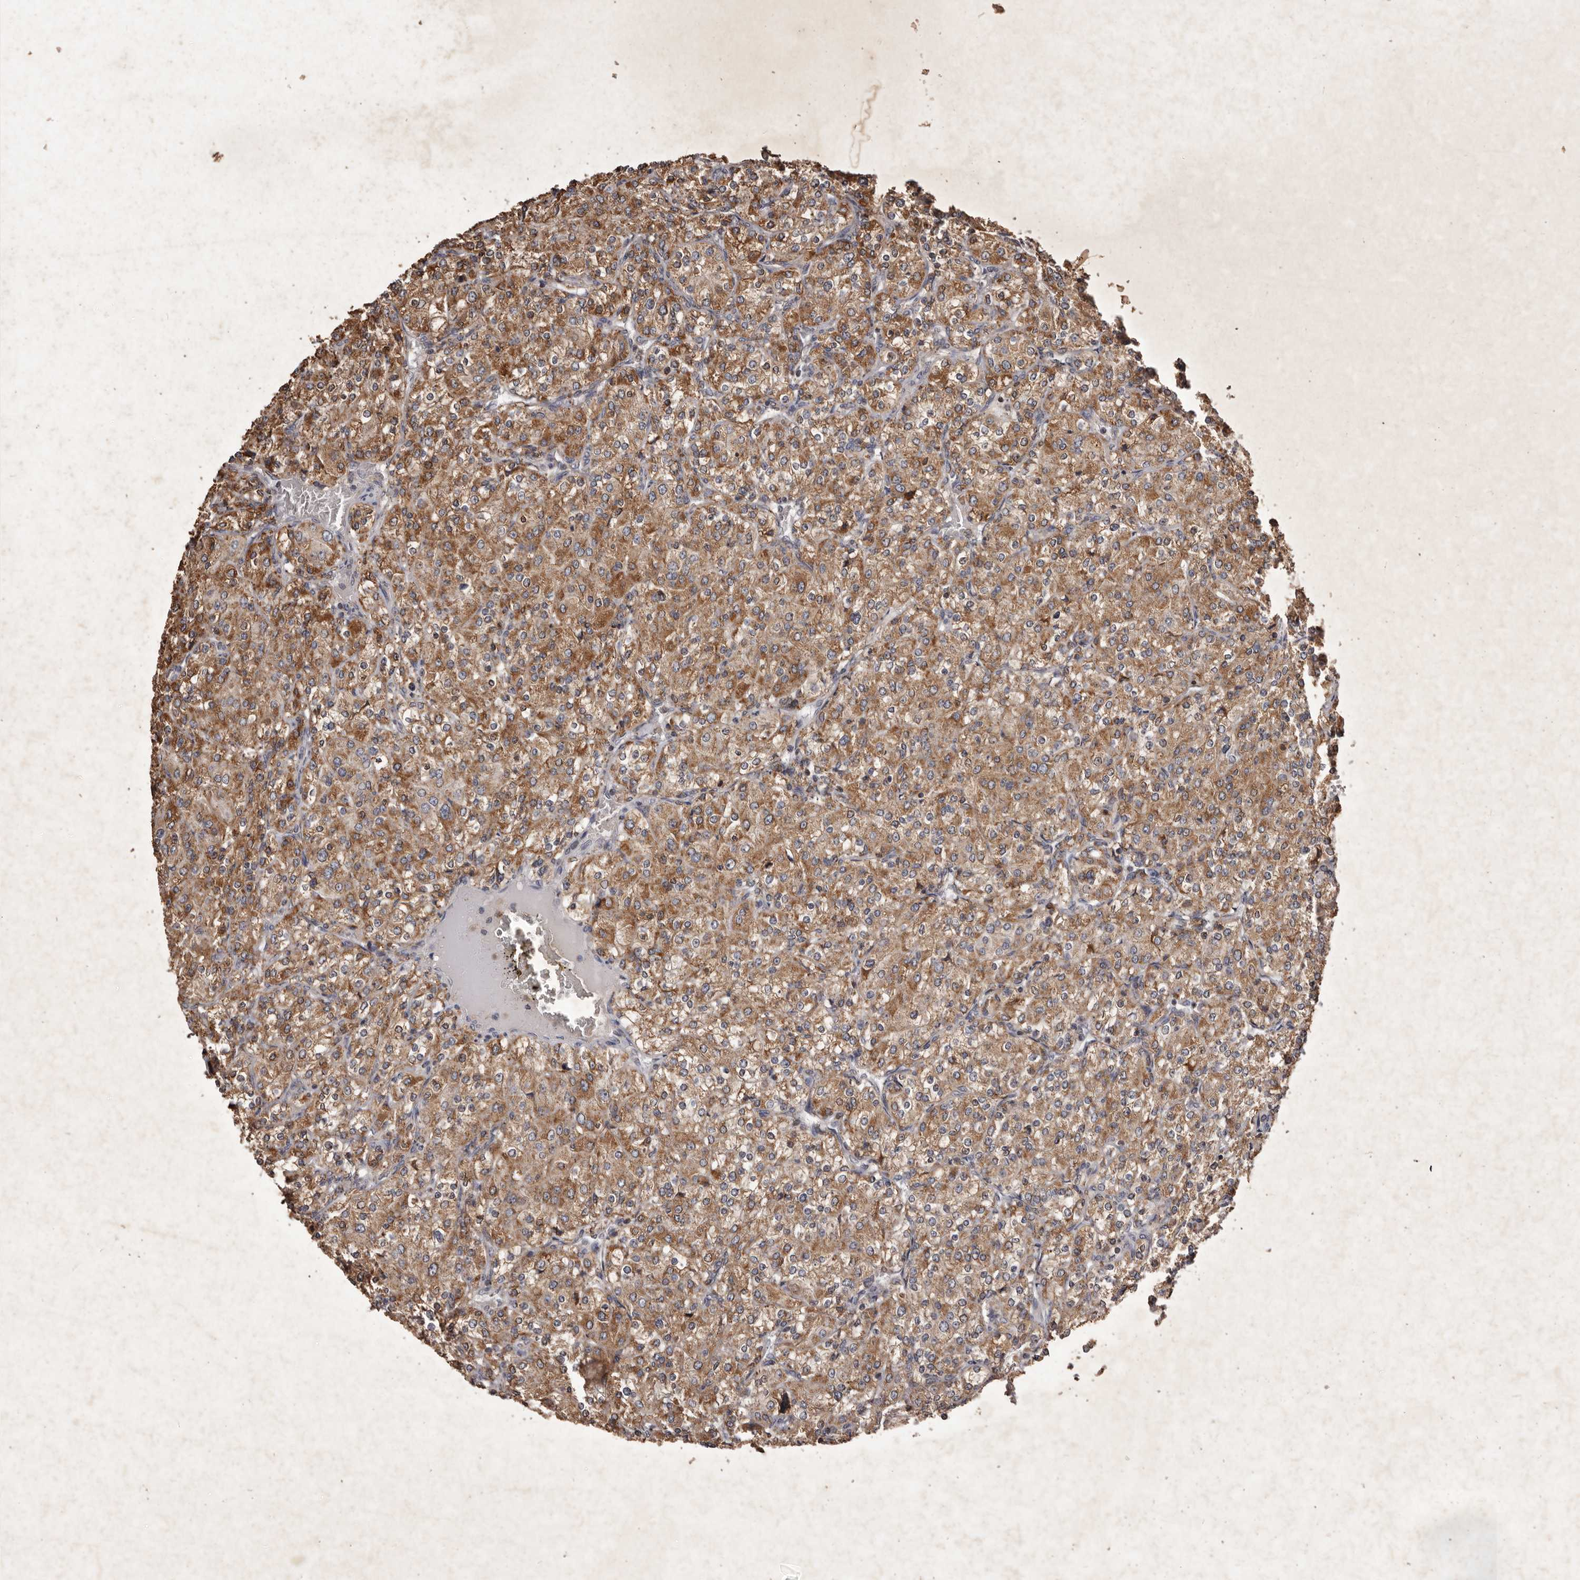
{"staining": {"intensity": "moderate", "quantity": ">75%", "location": "cytoplasmic/membranous"}, "tissue": "renal cancer", "cell_type": "Tumor cells", "image_type": "cancer", "snomed": [{"axis": "morphology", "description": "Adenocarcinoma, NOS"}, {"axis": "topography", "description": "Kidney"}], "caption": "There is medium levels of moderate cytoplasmic/membranous positivity in tumor cells of renal cancer, as demonstrated by immunohistochemical staining (brown color).", "gene": "CXCL14", "patient": {"sex": "male", "age": 77}}